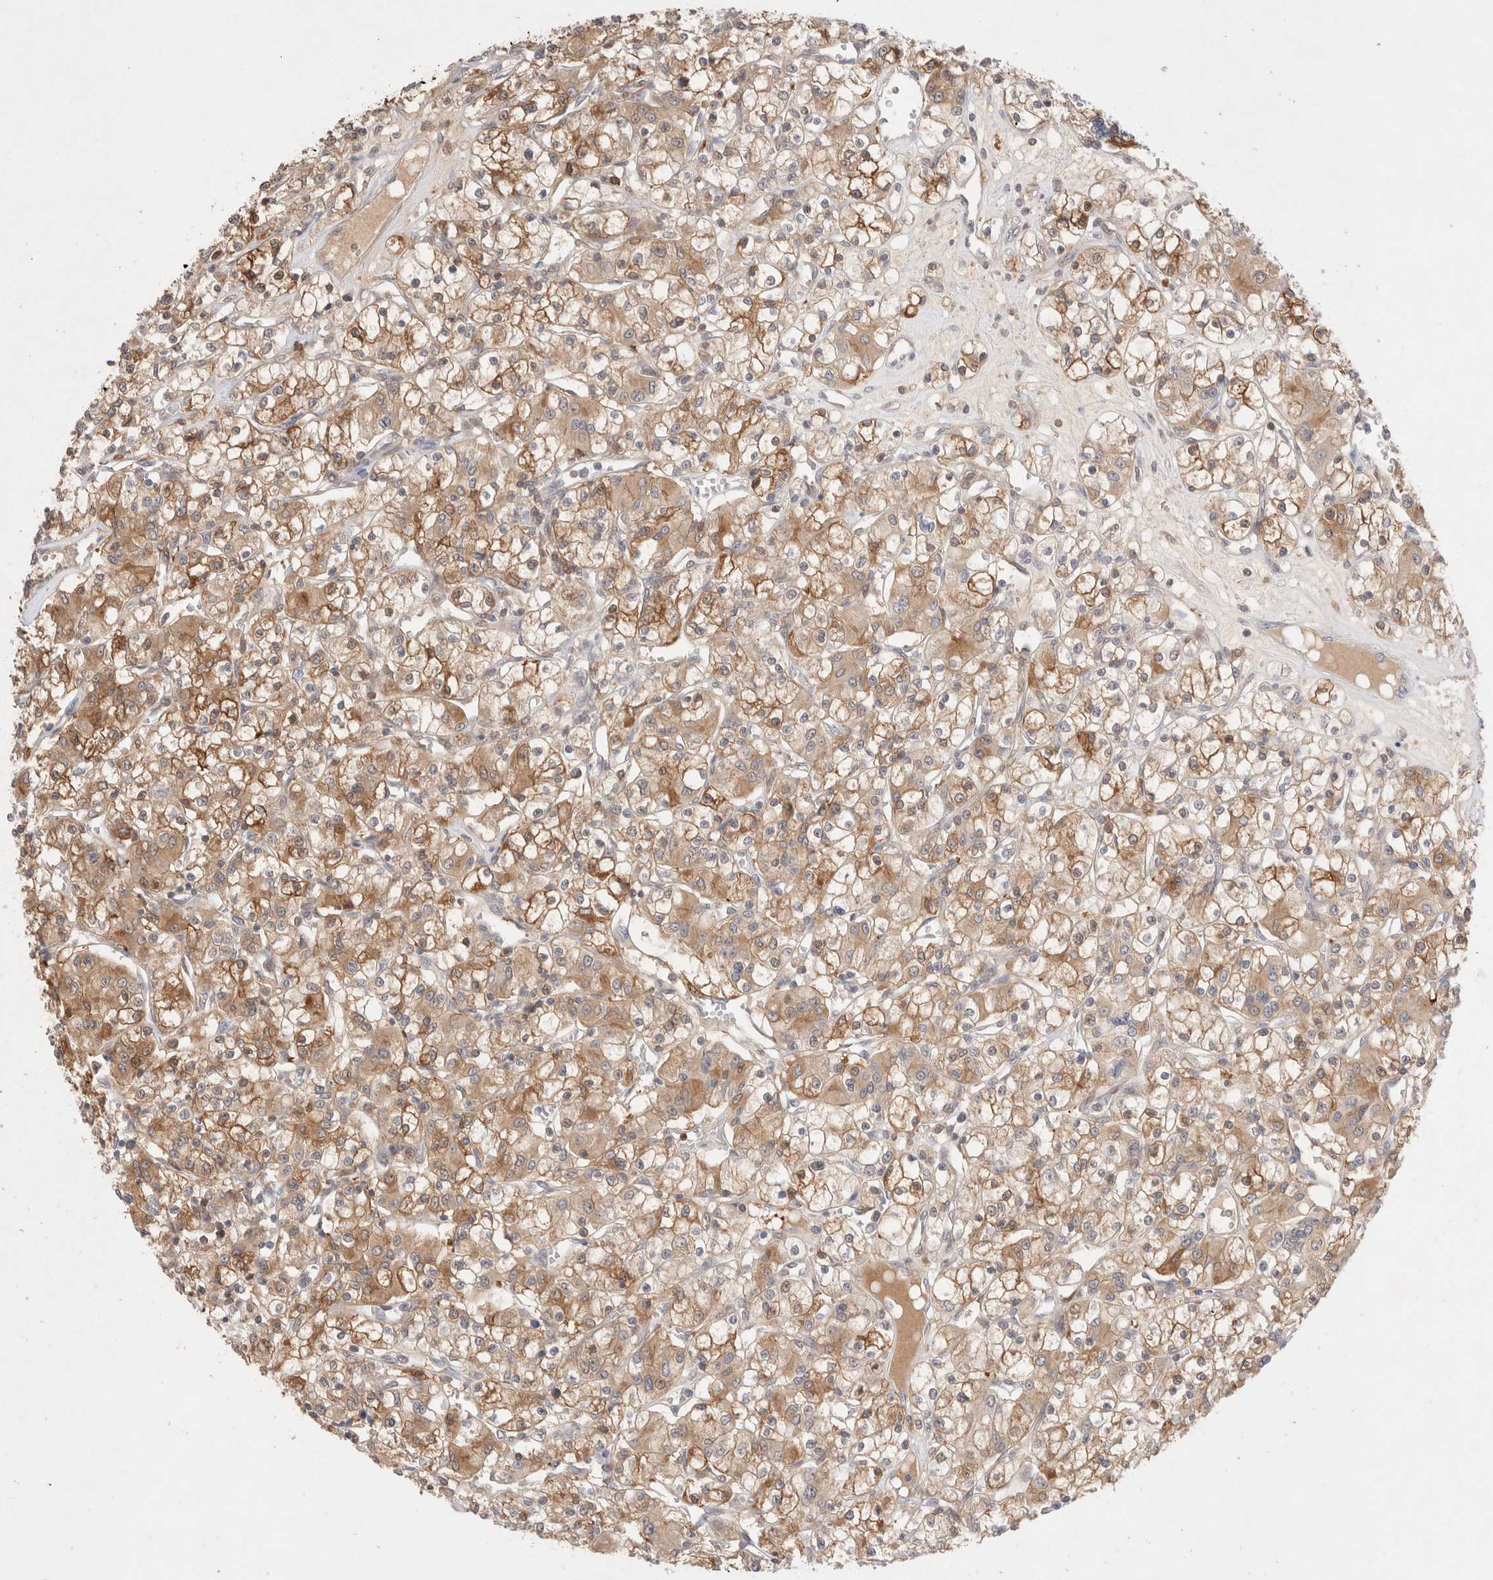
{"staining": {"intensity": "moderate", "quantity": ">75%", "location": "cytoplasmic/membranous"}, "tissue": "renal cancer", "cell_type": "Tumor cells", "image_type": "cancer", "snomed": [{"axis": "morphology", "description": "Adenocarcinoma, NOS"}, {"axis": "topography", "description": "Kidney"}], "caption": "Immunohistochemical staining of renal cancer shows moderate cytoplasmic/membranous protein expression in about >75% of tumor cells.", "gene": "STARD10", "patient": {"sex": "female", "age": 59}}